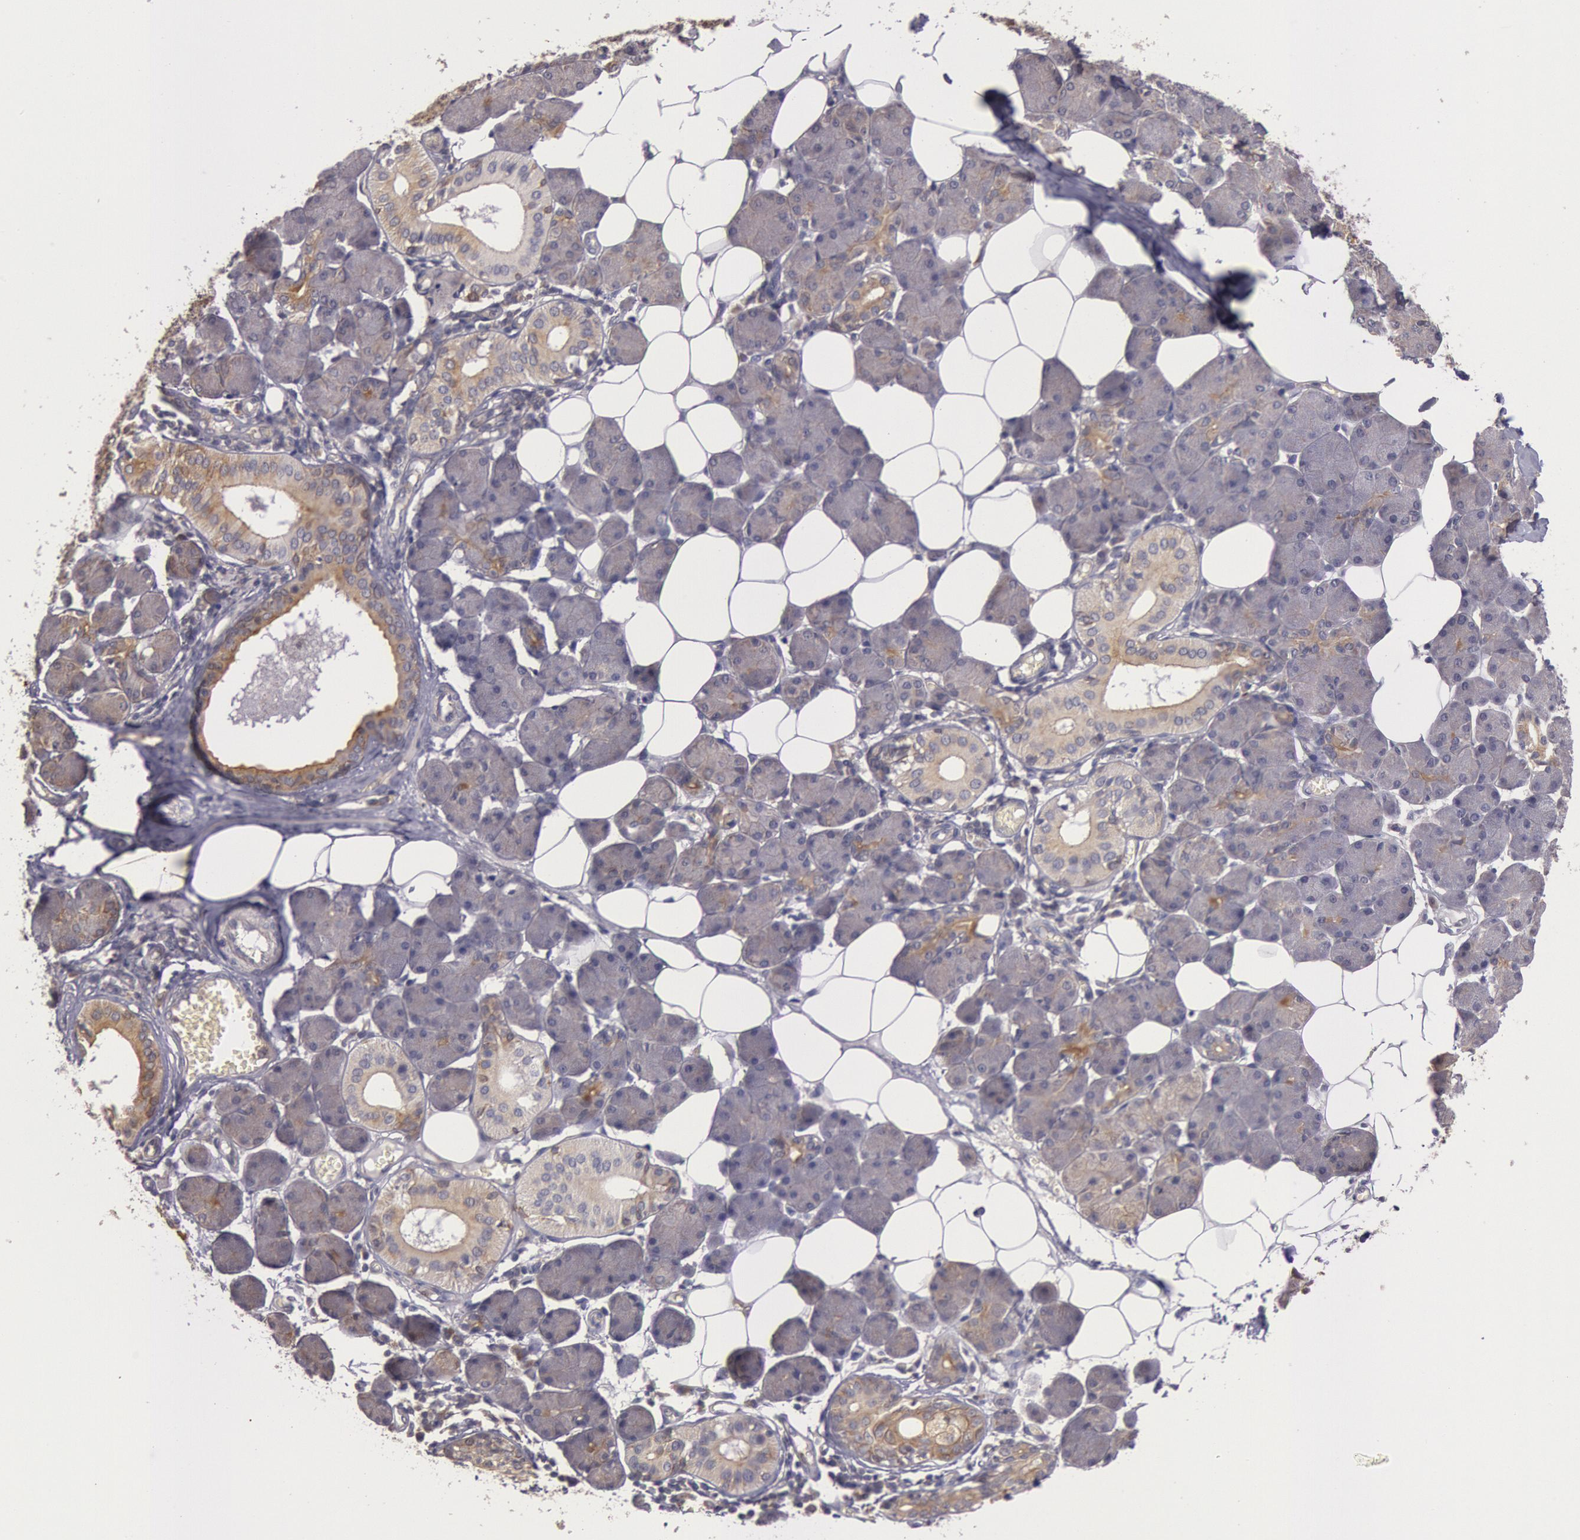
{"staining": {"intensity": "moderate", "quantity": ">75%", "location": "cytoplasmic/membranous"}, "tissue": "salivary gland", "cell_type": "Glandular cells", "image_type": "normal", "snomed": [{"axis": "morphology", "description": "Normal tissue, NOS"}, {"axis": "morphology", "description": "Adenoma, NOS"}, {"axis": "topography", "description": "Salivary gland"}], "caption": "Moderate cytoplasmic/membranous protein expression is seen in approximately >75% of glandular cells in salivary gland.", "gene": "PLA2G6", "patient": {"sex": "female", "age": 32}}